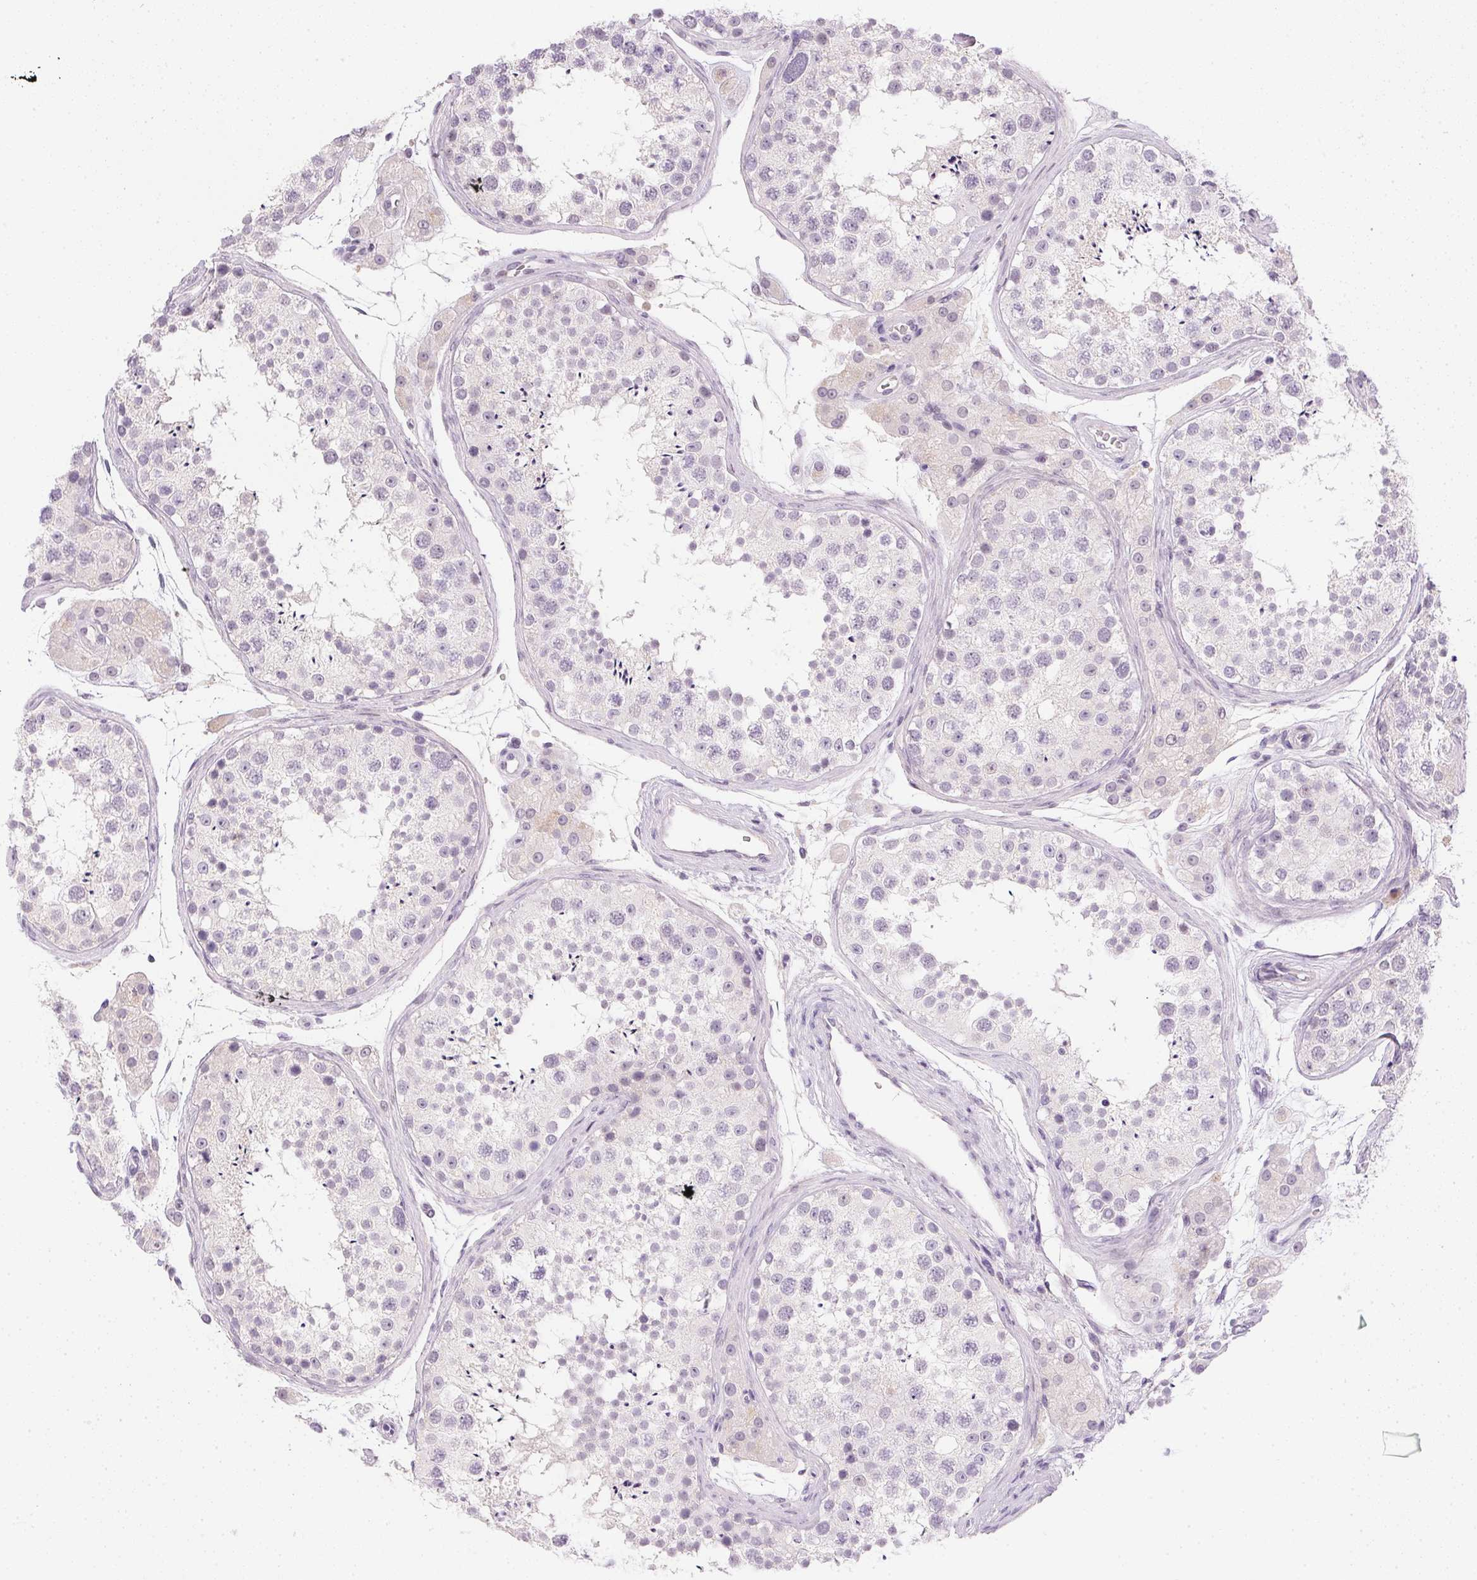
{"staining": {"intensity": "negative", "quantity": "none", "location": "none"}, "tissue": "testis", "cell_type": "Cells in seminiferous ducts", "image_type": "normal", "snomed": [{"axis": "morphology", "description": "Normal tissue, NOS"}, {"axis": "topography", "description": "Testis"}], "caption": "Image shows no protein positivity in cells in seminiferous ducts of benign testis. Nuclei are stained in blue.", "gene": "GSDMC", "patient": {"sex": "male", "age": 41}}